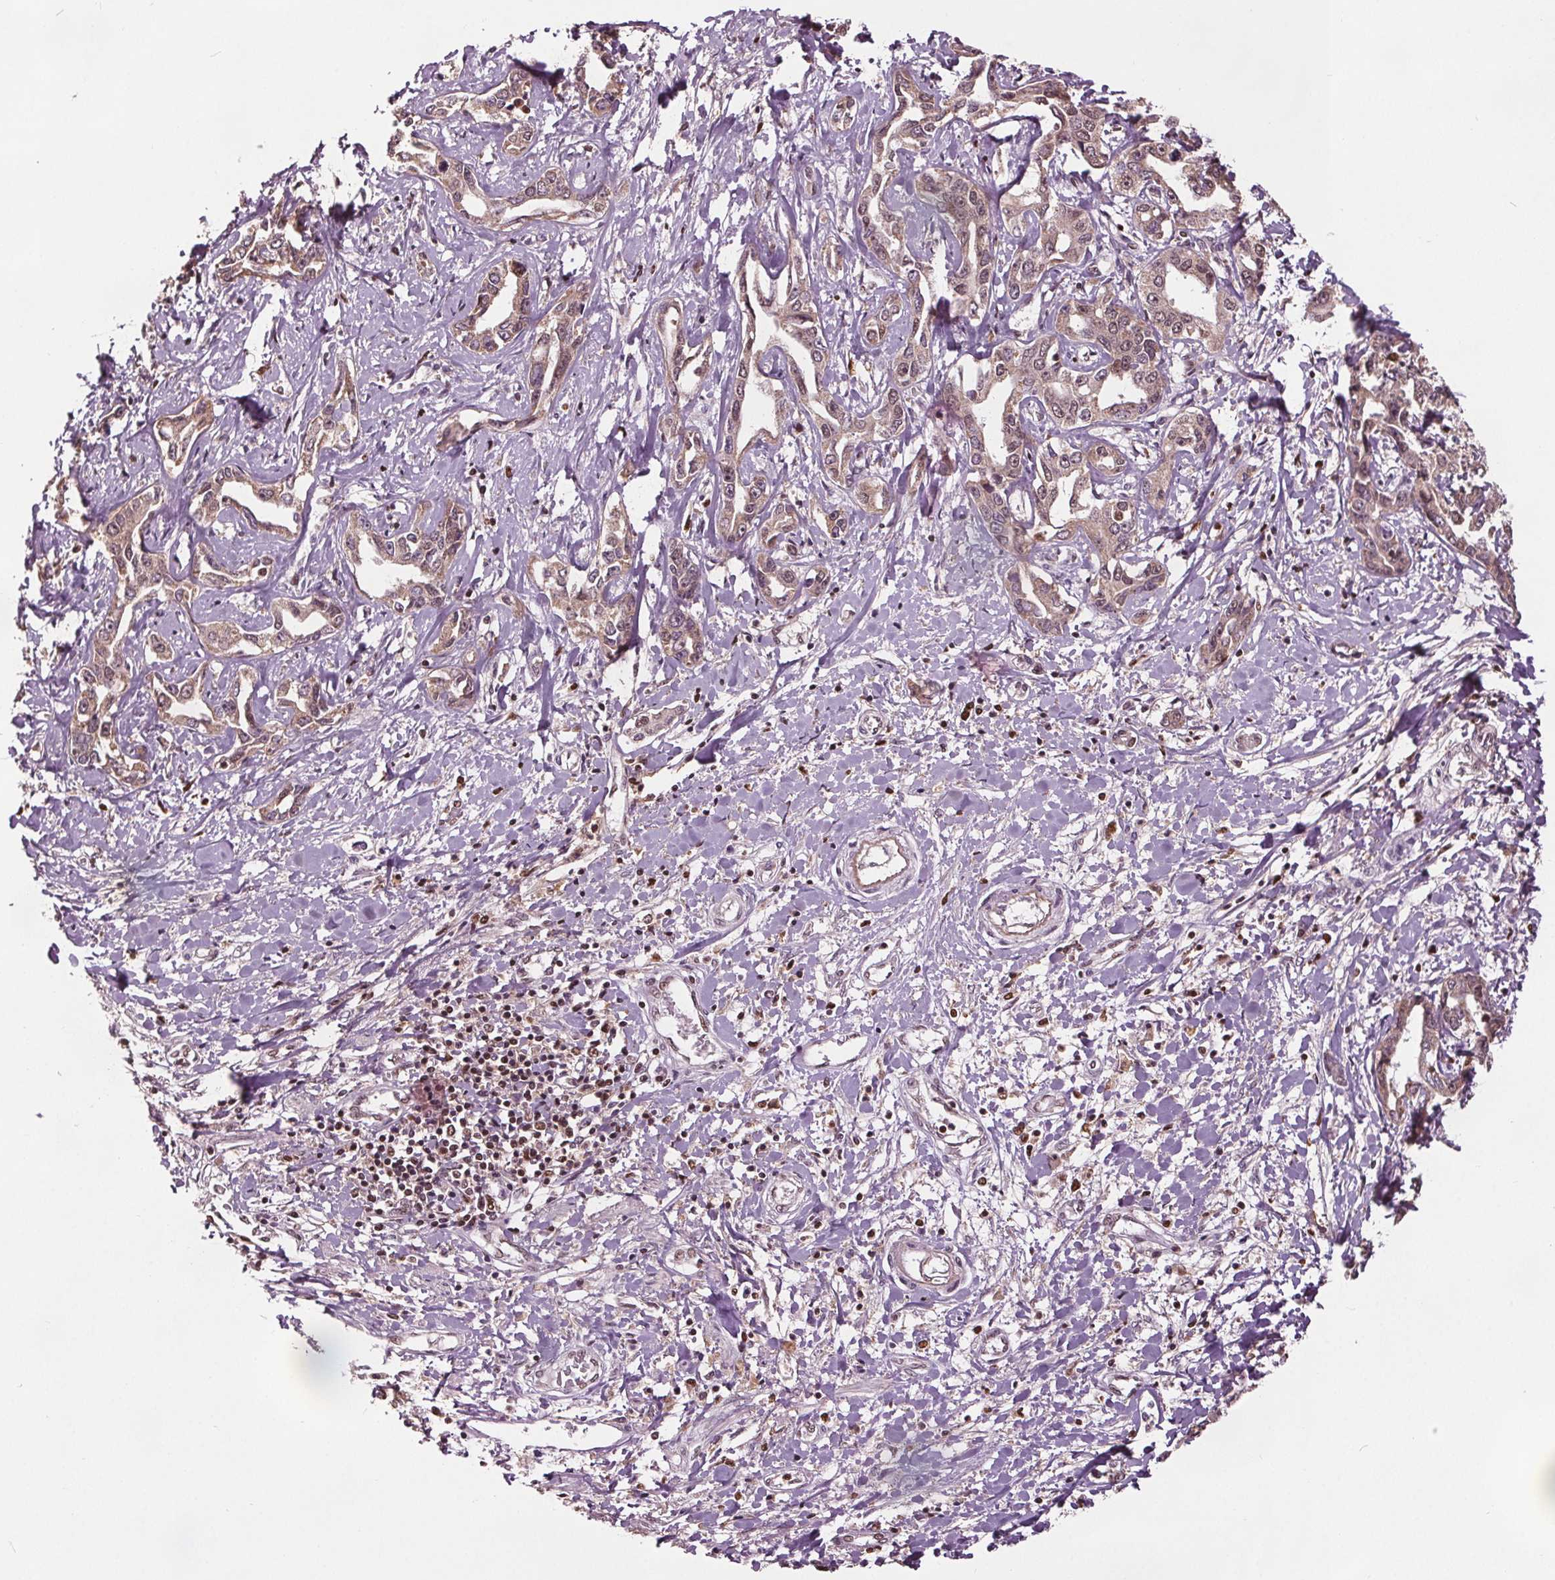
{"staining": {"intensity": "weak", "quantity": ">75%", "location": "cytoplasmic/membranous,nuclear"}, "tissue": "liver cancer", "cell_type": "Tumor cells", "image_type": "cancer", "snomed": [{"axis": "morphology", "description": "Cholangiocarcinoma"}, {"axis": "topography", "description": "Liver"}], "caption": "Protein staining shows weak cytoplasmic/membranous and nuclear staining in approximately >75% of tumor cells in cholangiocarcinoma (liver). The staining was performed using DAB, with brown indicating positive protein expression. Nuclei are stained blue with hematoxylin.", "gene": "DDX11", "patient": {"sex": "male", "age": 59}}